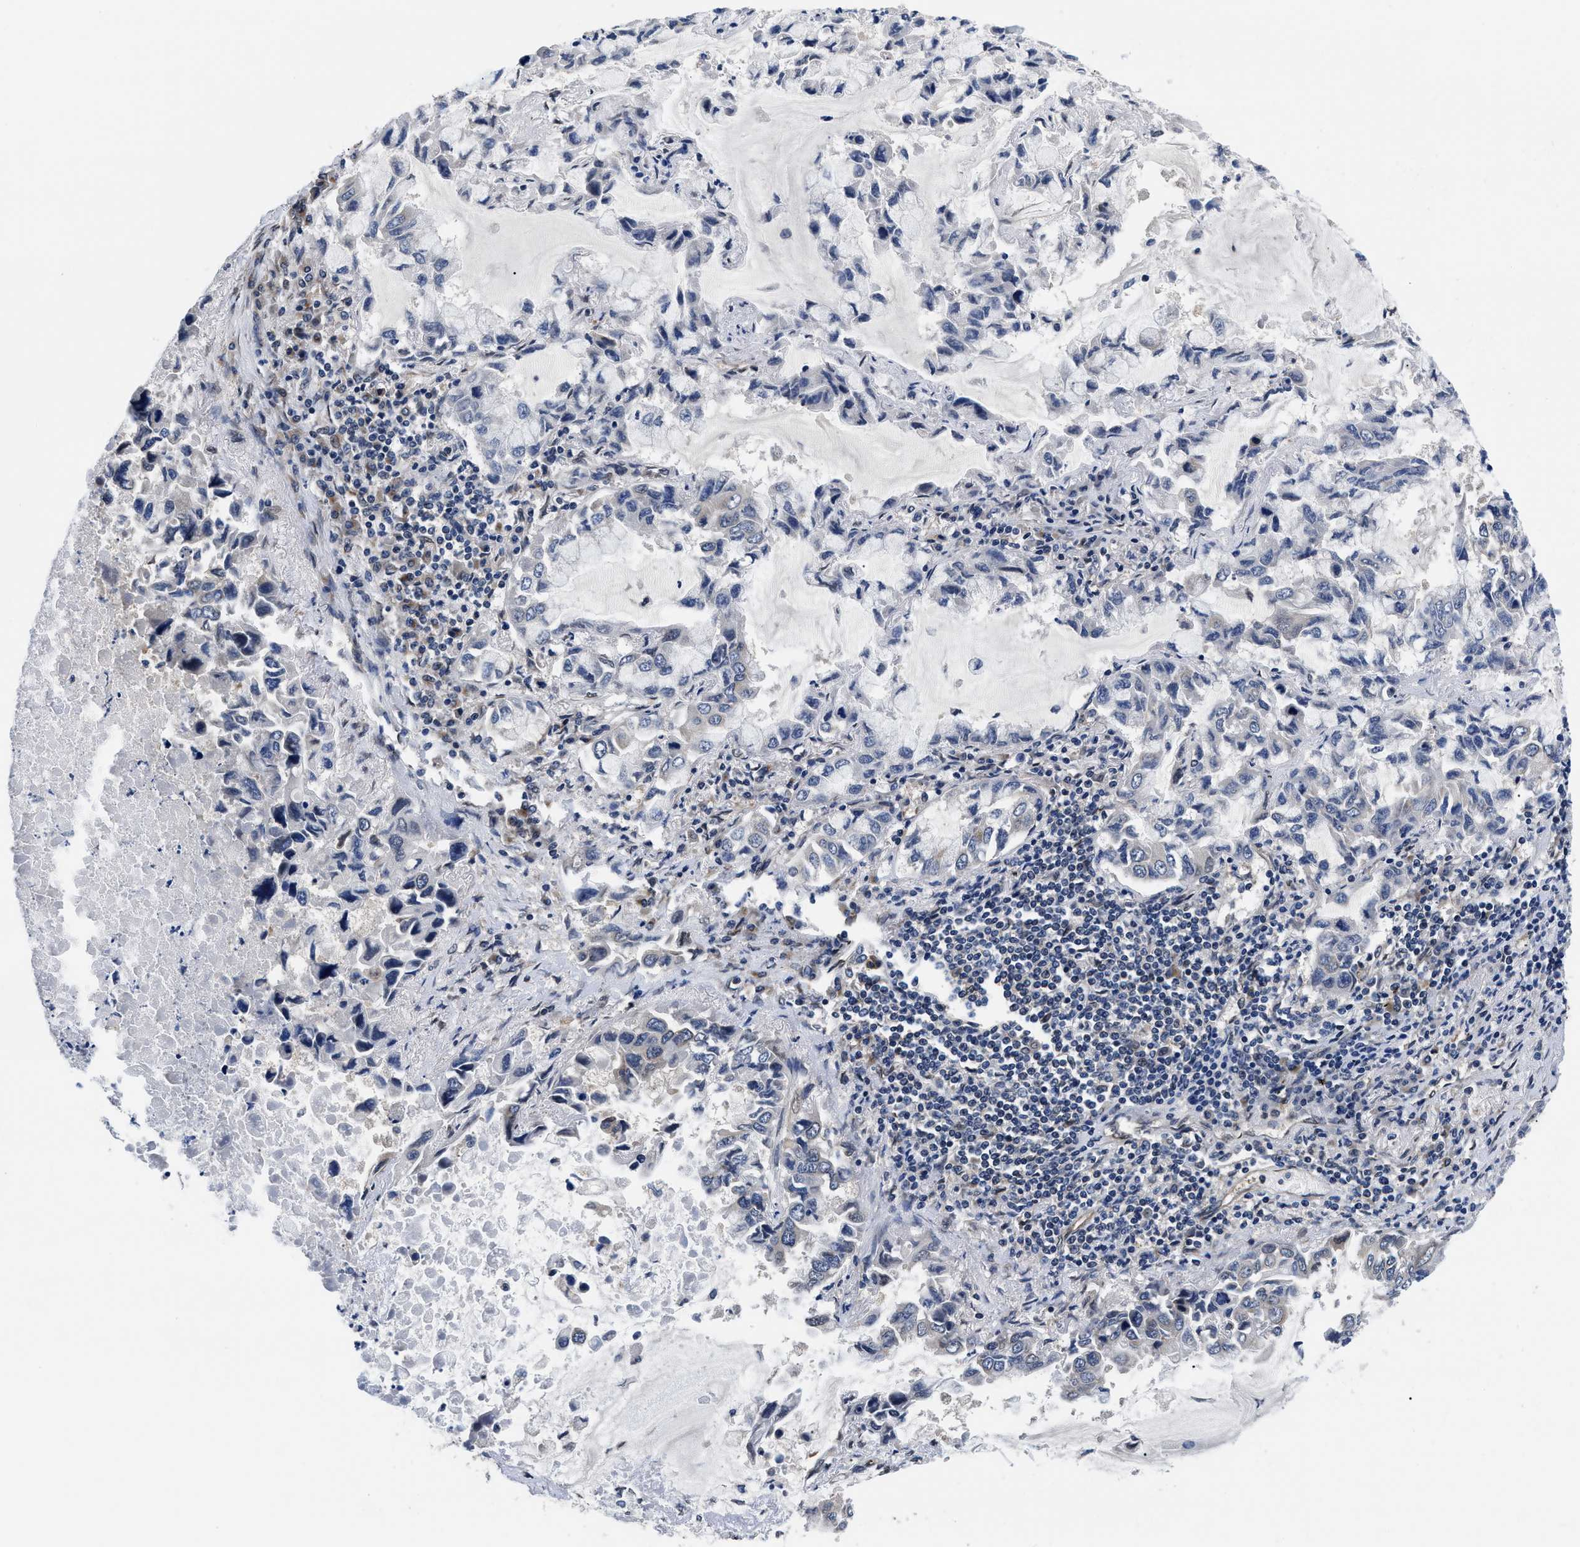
{"staining": {"intensity": "negative", "quantity": "none", "location": "none"}, "tissue": "lung cancer", "cell_type": "Tumor cells", "image_type": "cancer", "snomed": [{"axis": "morphology", "description": "Adenocarcinoma, NOS"}, {"axis": "topography", "description": "Lung"}], "caption": "This is a image of immunohistochemistry staining of lung cancer (adenocarcinoma), which shows no positivity in tumor cells. (Brightfield microscopy of DAB (3,3'-diaminobenzidine) immunohistochemistry (IHC) at high magnification).", "gene": "SNX10", "patient": {"sex": "male", "age": 64}}